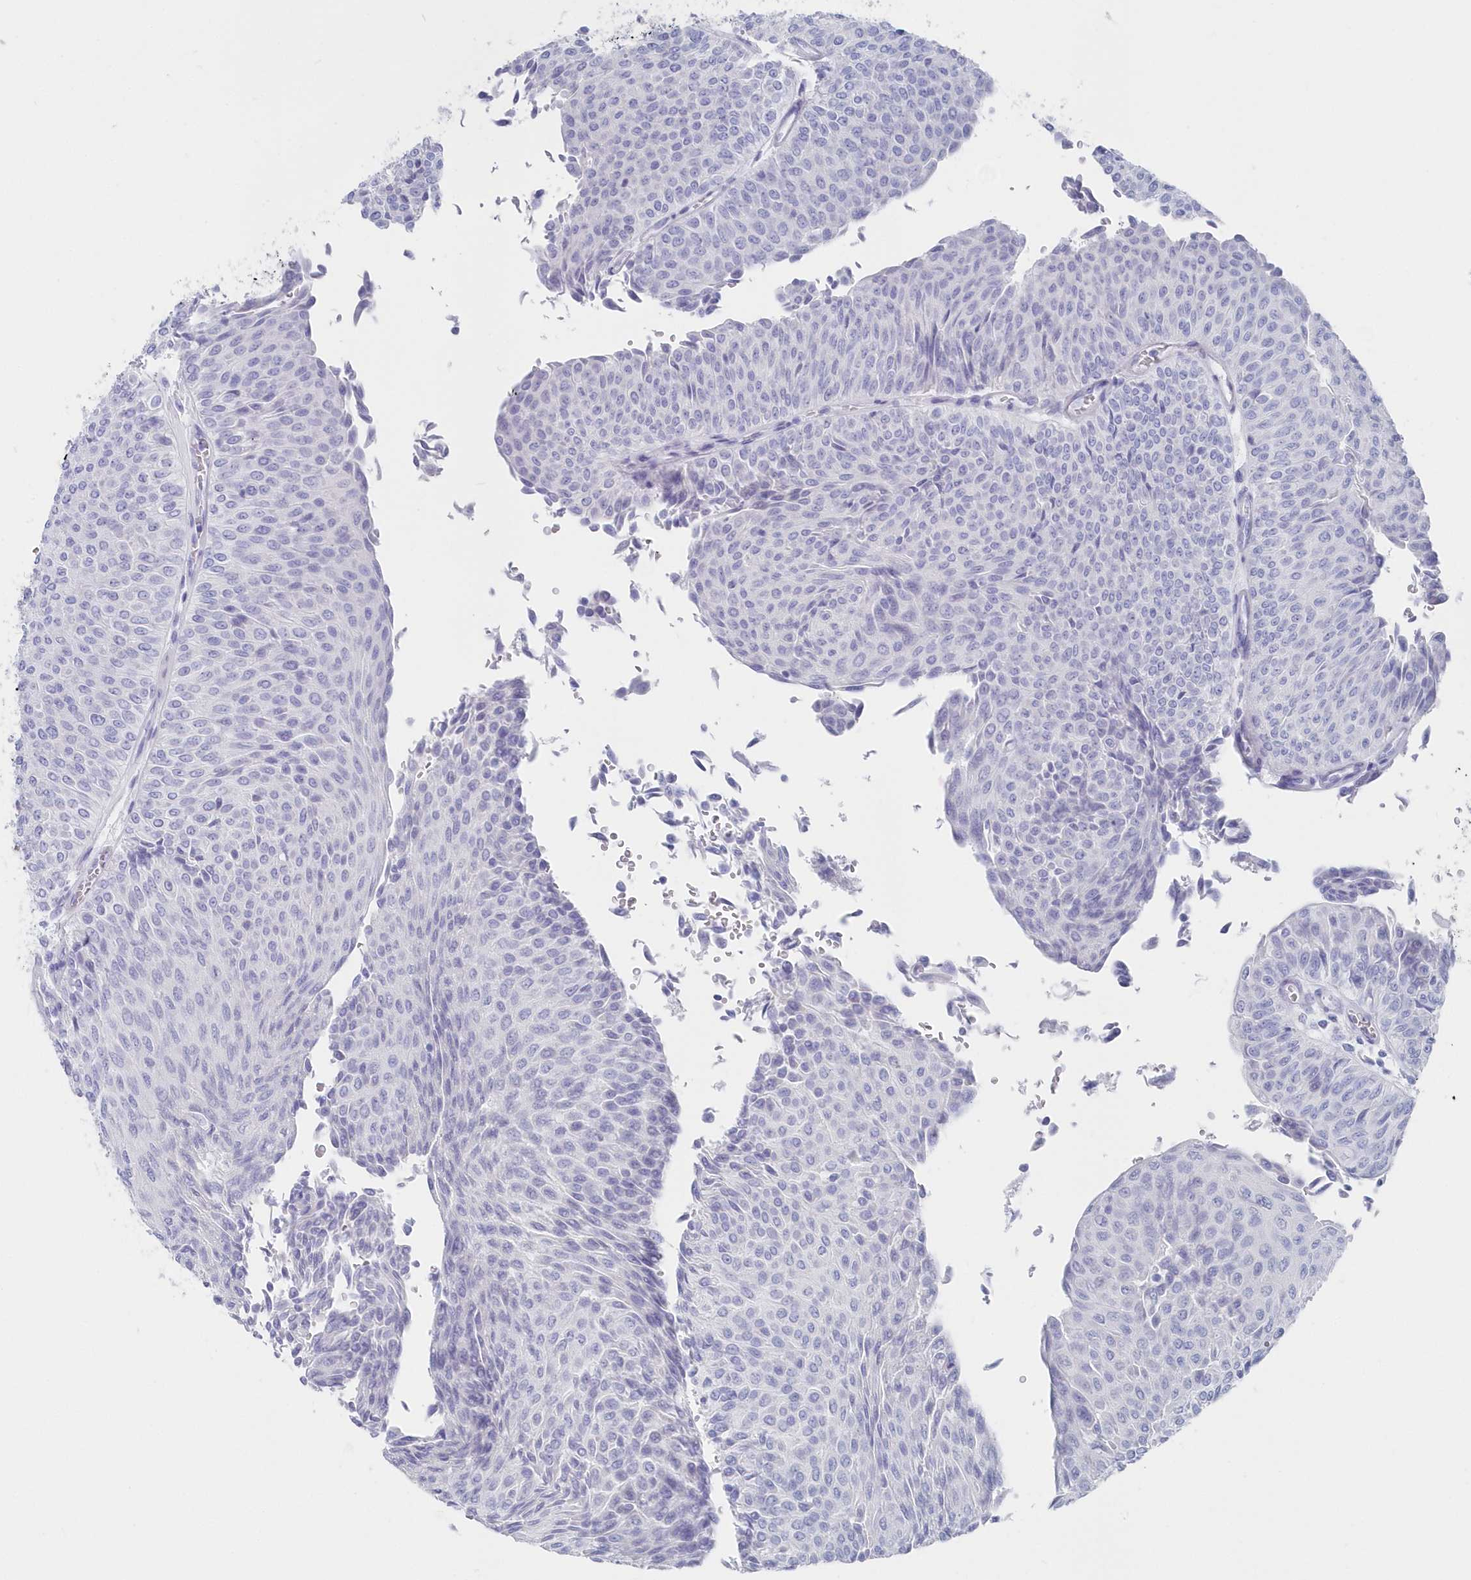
{"staining": {"intensity": "negative", "quantity": "none", "location": "none"}, "tissue": "urothelial cancer", "cell_type": "Tumor cells", "image_type": "cancer", "snomed": [{"axis": "morphology", "description": "Urothelial carcinoma, Low grade"}, {"axis": "topography", "description": "Urinary bladder"}], "caption": "A photomicrograph of low-grade urothelial carcinoma stained for a protein exhibits no brown staining in tumor cells. (IHC, brightfield microscopy, high magnification).", "gene": "CSNK1G2", "patient": {"sex": "male", "age": 78}}